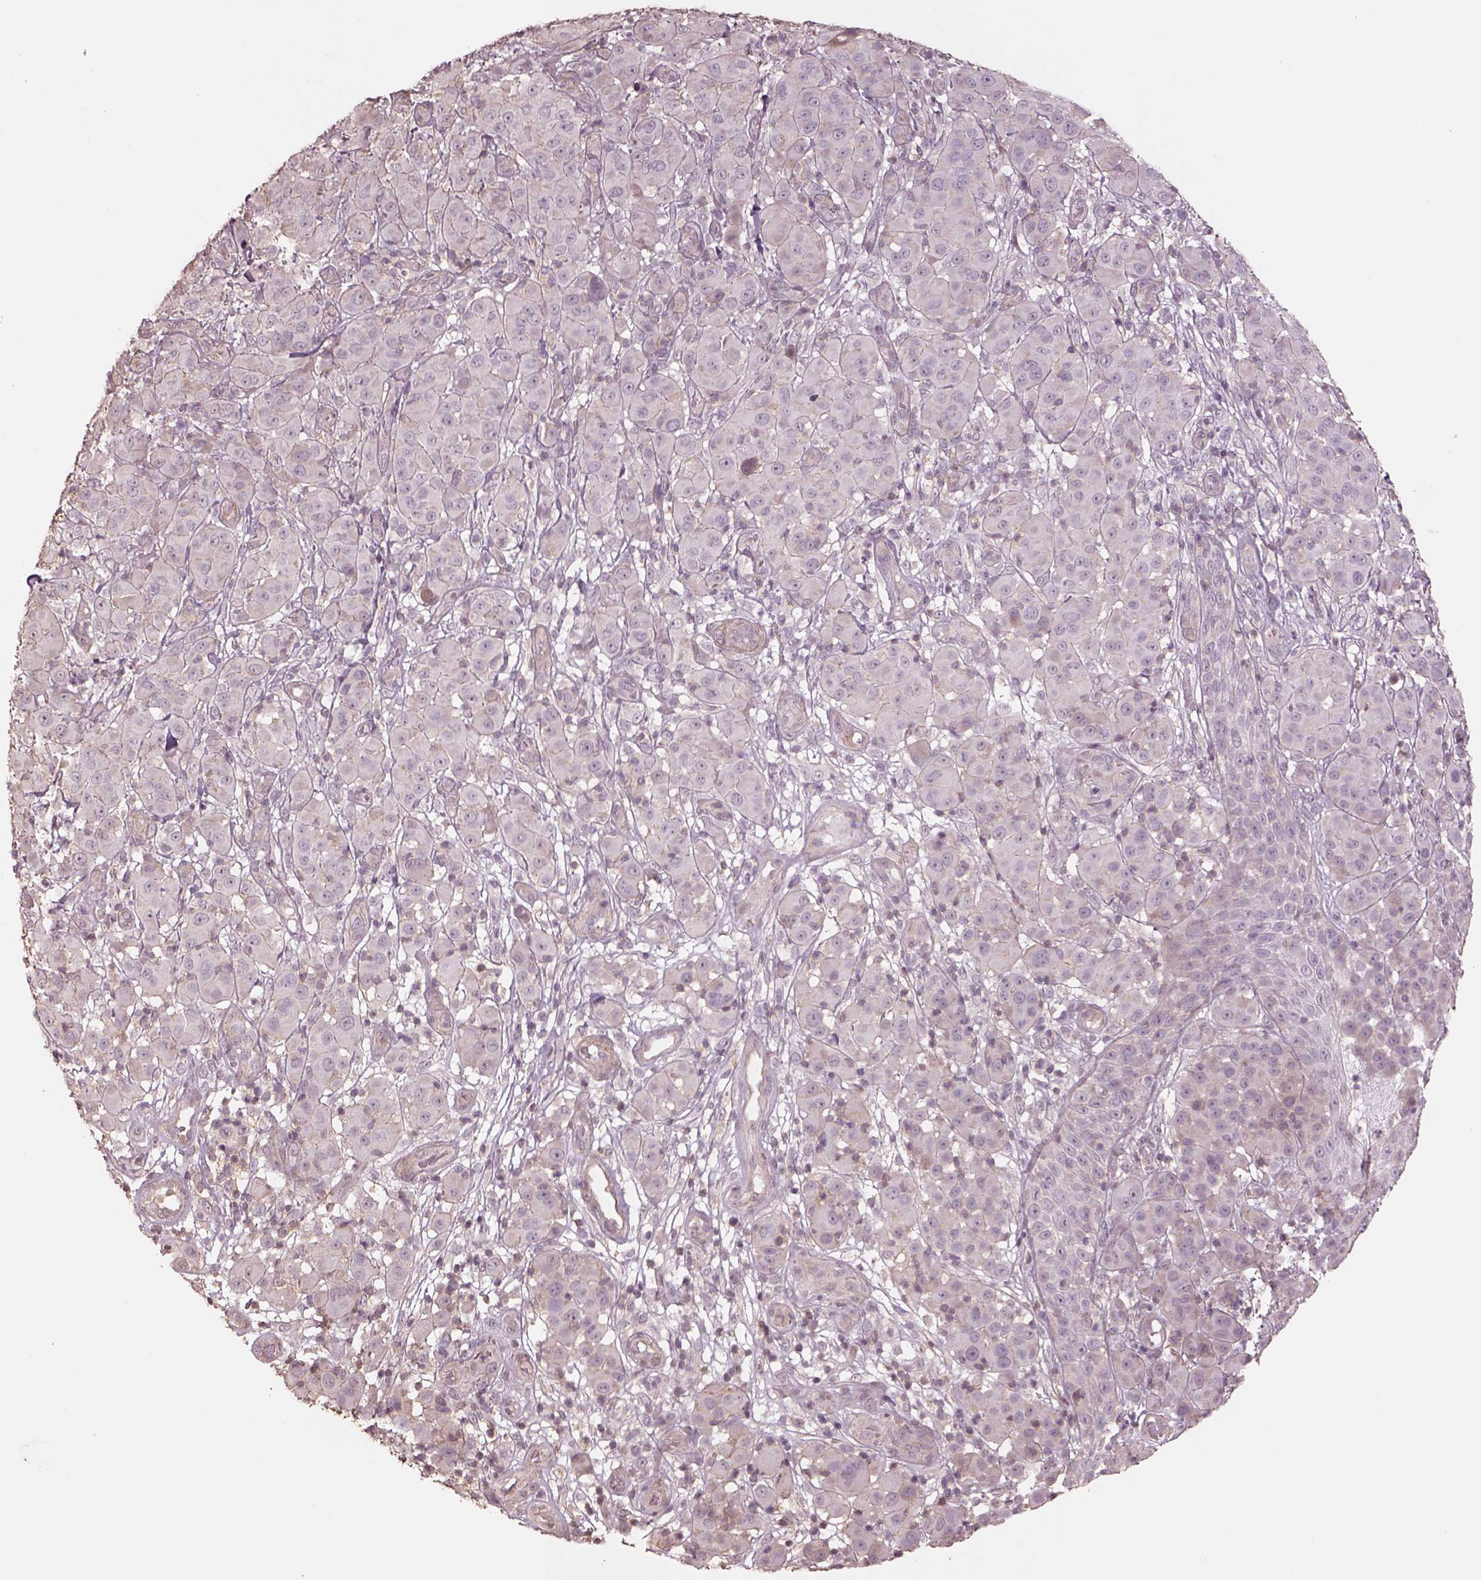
{"staining": {"intensity": "negative", "quantity": "none", "location": "none"}, "tissue": "melanoma", "cell_type": "Tumor cells", "image_type": "cancer", "snomed": [{"axis": "morphology", "description": "Malignant melanoma, NOS"}, {"axis": "topography", "description": "Skin"}], "caption": "Immunohistochemistry (IHC) micrograph of malignant melanoma stained for a protein (brown), which demonstrates no staining in tumor cells.", "gene": "LIN7A", "patient": {"sex": "female", "age": 87}}